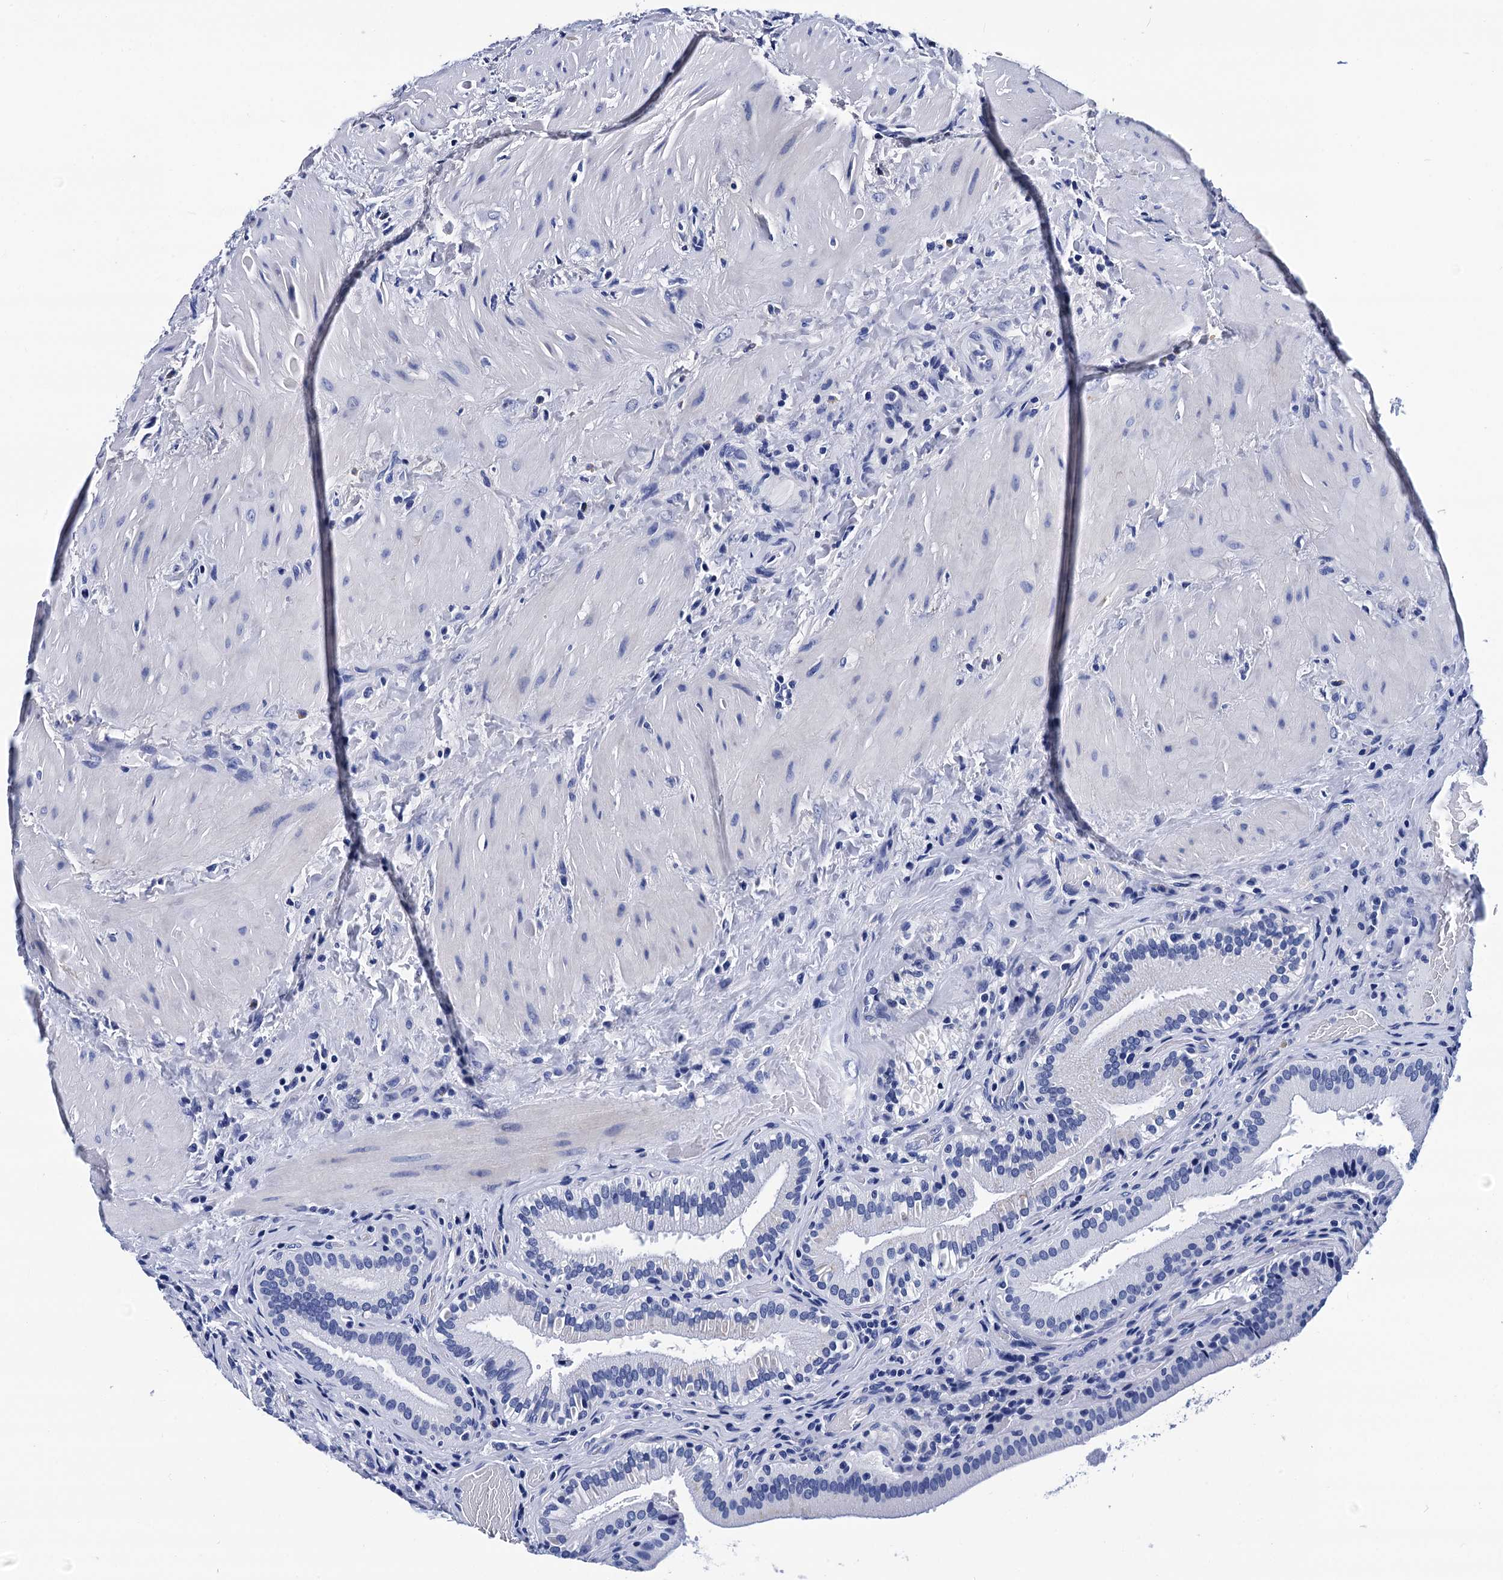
{"staining": {"intensity": "negative", "quantity": "none", "location": "none"}, "tissue": "gallbladder", "cell_type": "Glandular cells", "image_type": "normal", "snomed": [{"axis": "morphology", "description": "Normal tissue, NOS"}, {"axis": "topography", "description": "Gallbladder"}], "caption": "Immunohistochemistry image of normal gallbladder: gallbladder stained with DAB exhibits no significant protein staining in glandular cells.", "gene": "MYBPC3", "patient": {"sex": "male", "age": 24}}